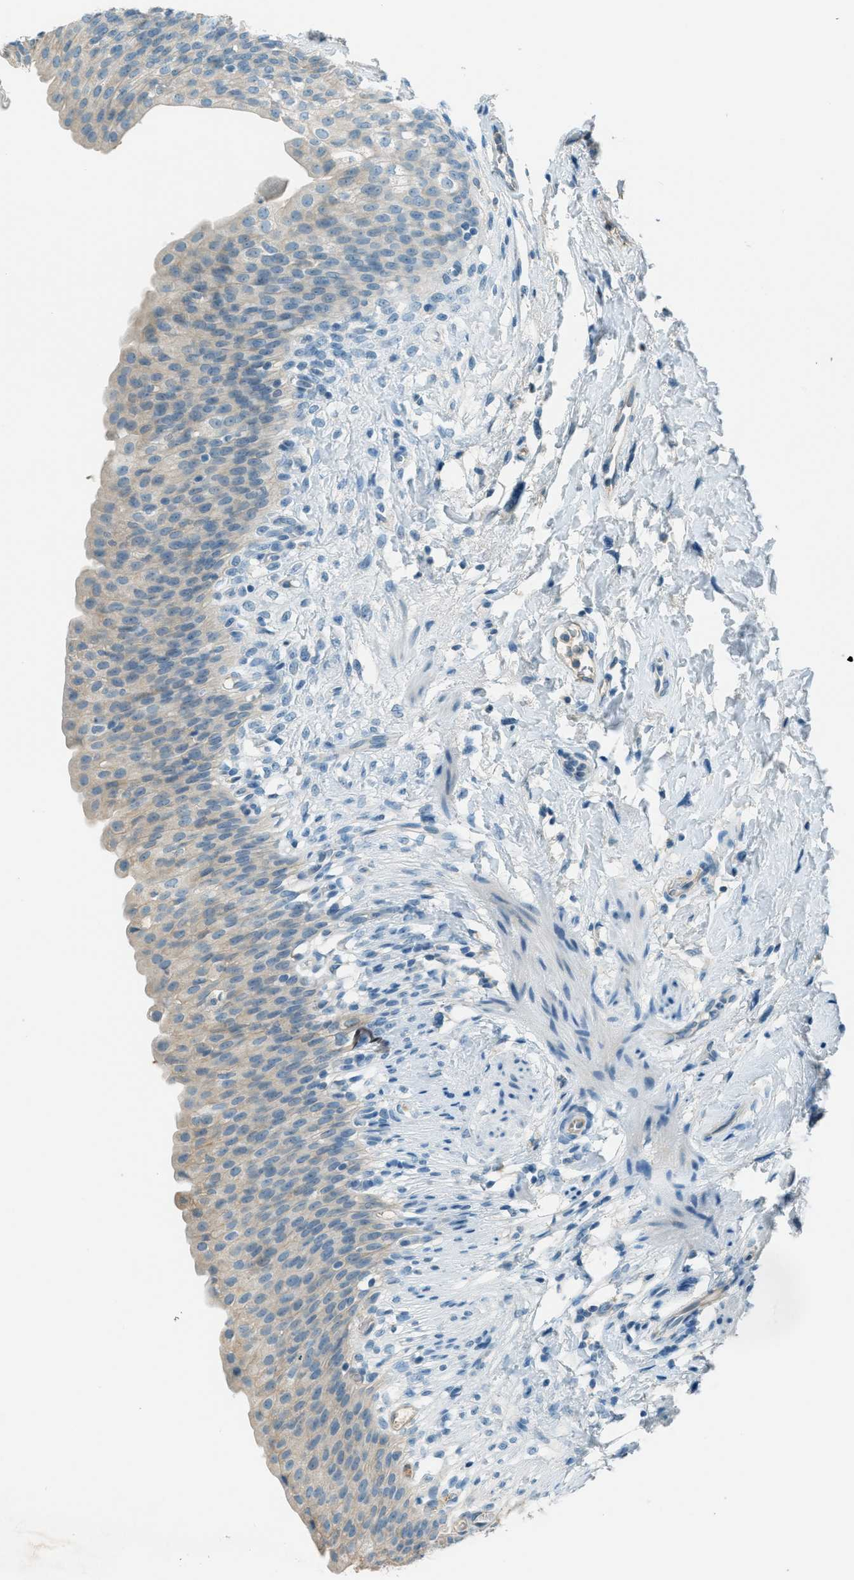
{"staining": {"intensity": "weak", "quantity": ">75%", "location": "cytoplasmic/membranous"}, "tissue": "urinary bladder", "cell_type": "Urothelial cells", "image_type": "normal", "snomed": [{"axis": "morphology", "description": "Normal tissue, NOS"}, {"axis": "topography", "description": "Urinary bladder"}], "caption": "This micrograph exhibits immunohistochemistry (IHC) staining of normal human urinary bladder, with low weak cytoplasmic/membranous staining in approximately >75% of urothelial cells.", "gene": "MSLN", "patient": {"sex": "female", "age": 79}}